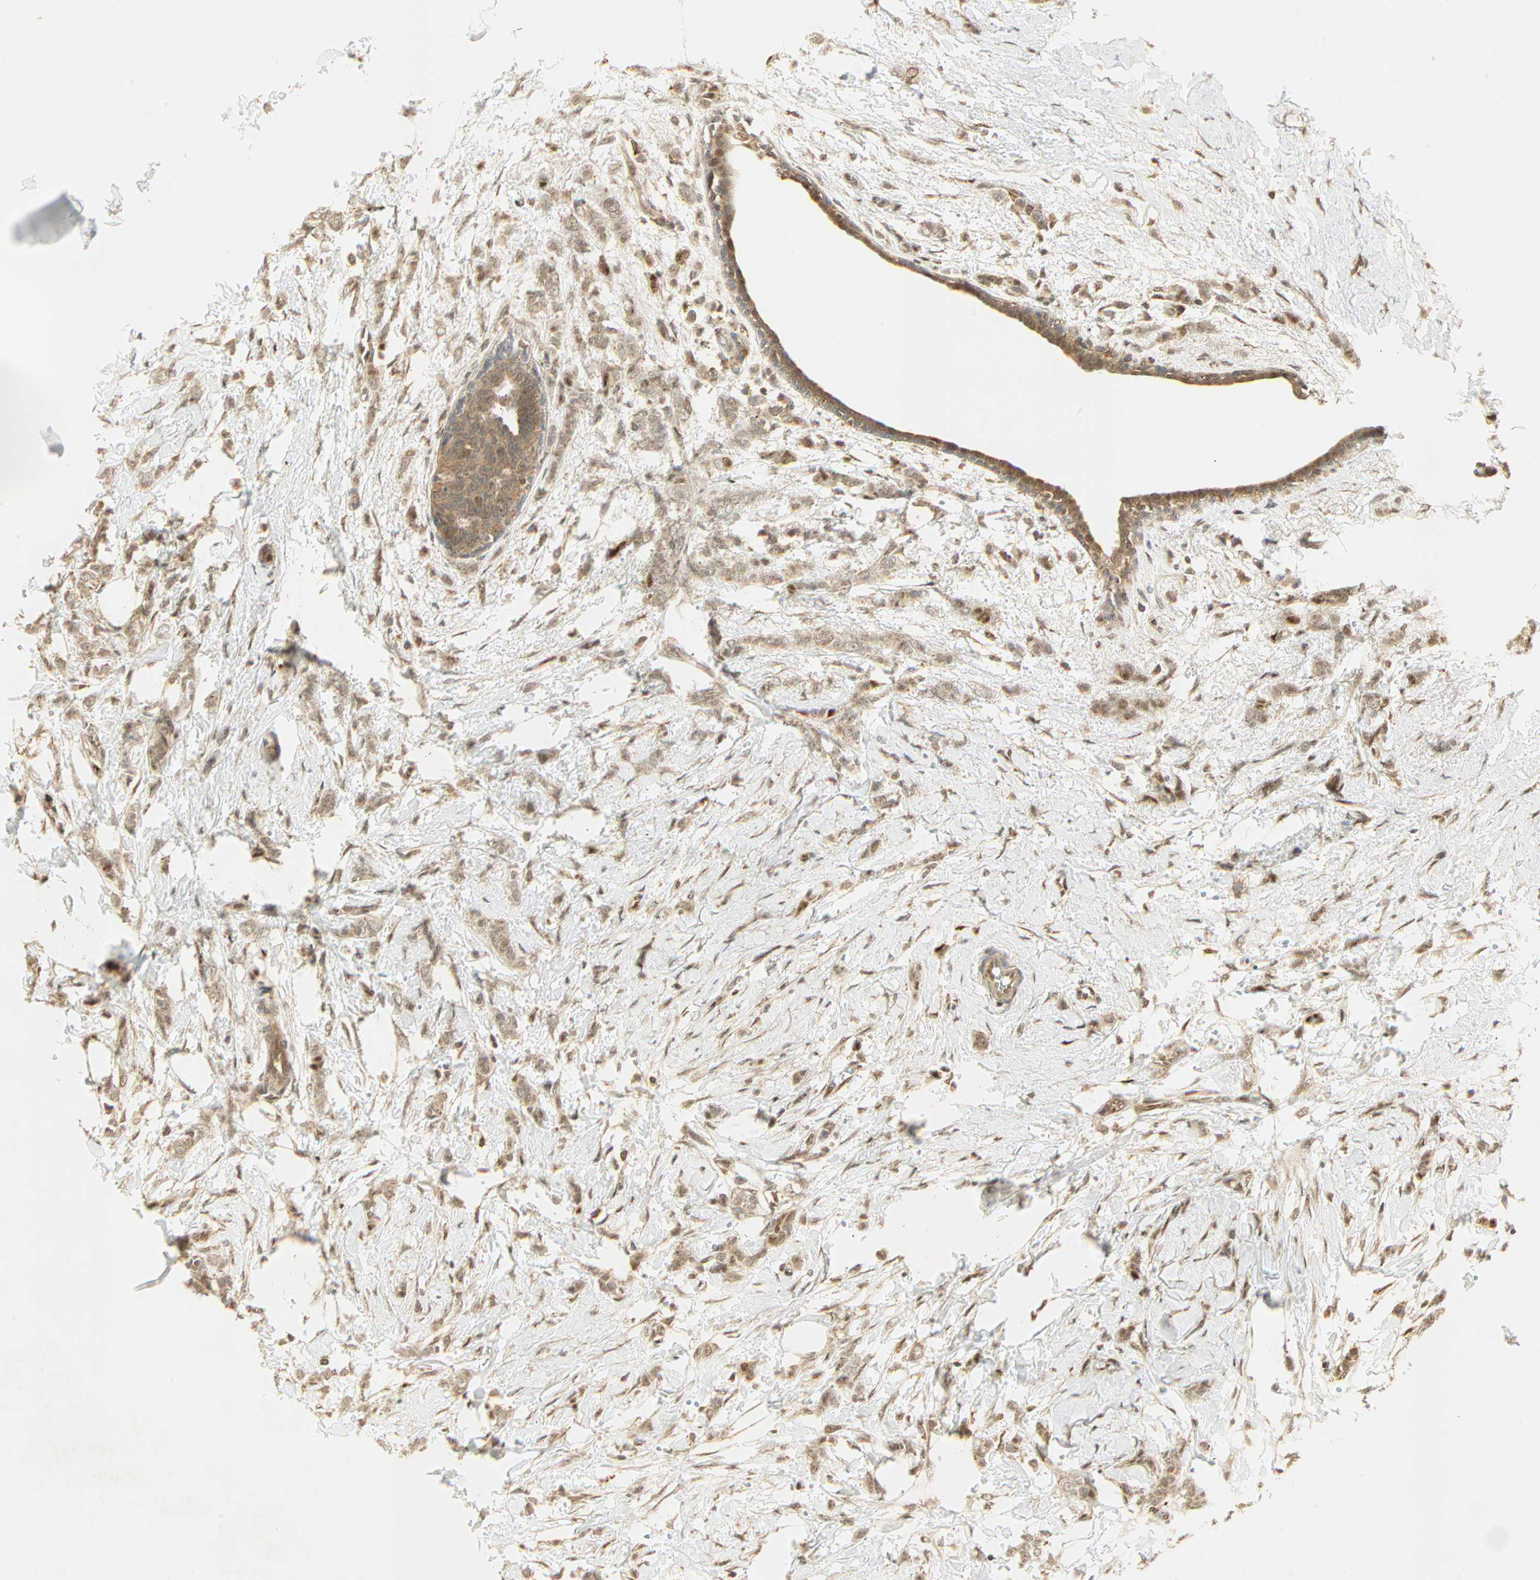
{"staining": {"intensity": "moderate", "quantity": ">75%", "location": "cytoplasmic/membranous"}, "tissue": "breast cancer", "cell_type": "Tumor cells", "image_type": "cancer", "snomed": [{"axis": "morphology", "description": "Lobular carcinoma, in situ"}, {"axis": "morphology", "description": "Lobular carcinoma"}, {"axis": "topography", "description": "Breast"}], "caption": "Protein analysis of lobular carcinoma (breast) tissue shows moderate cytoplasmic/membranous positivity in approximately >75% of tumor cells.", "gene": "PNPLA6", "patient": {"sex": "female", "age": 41}}